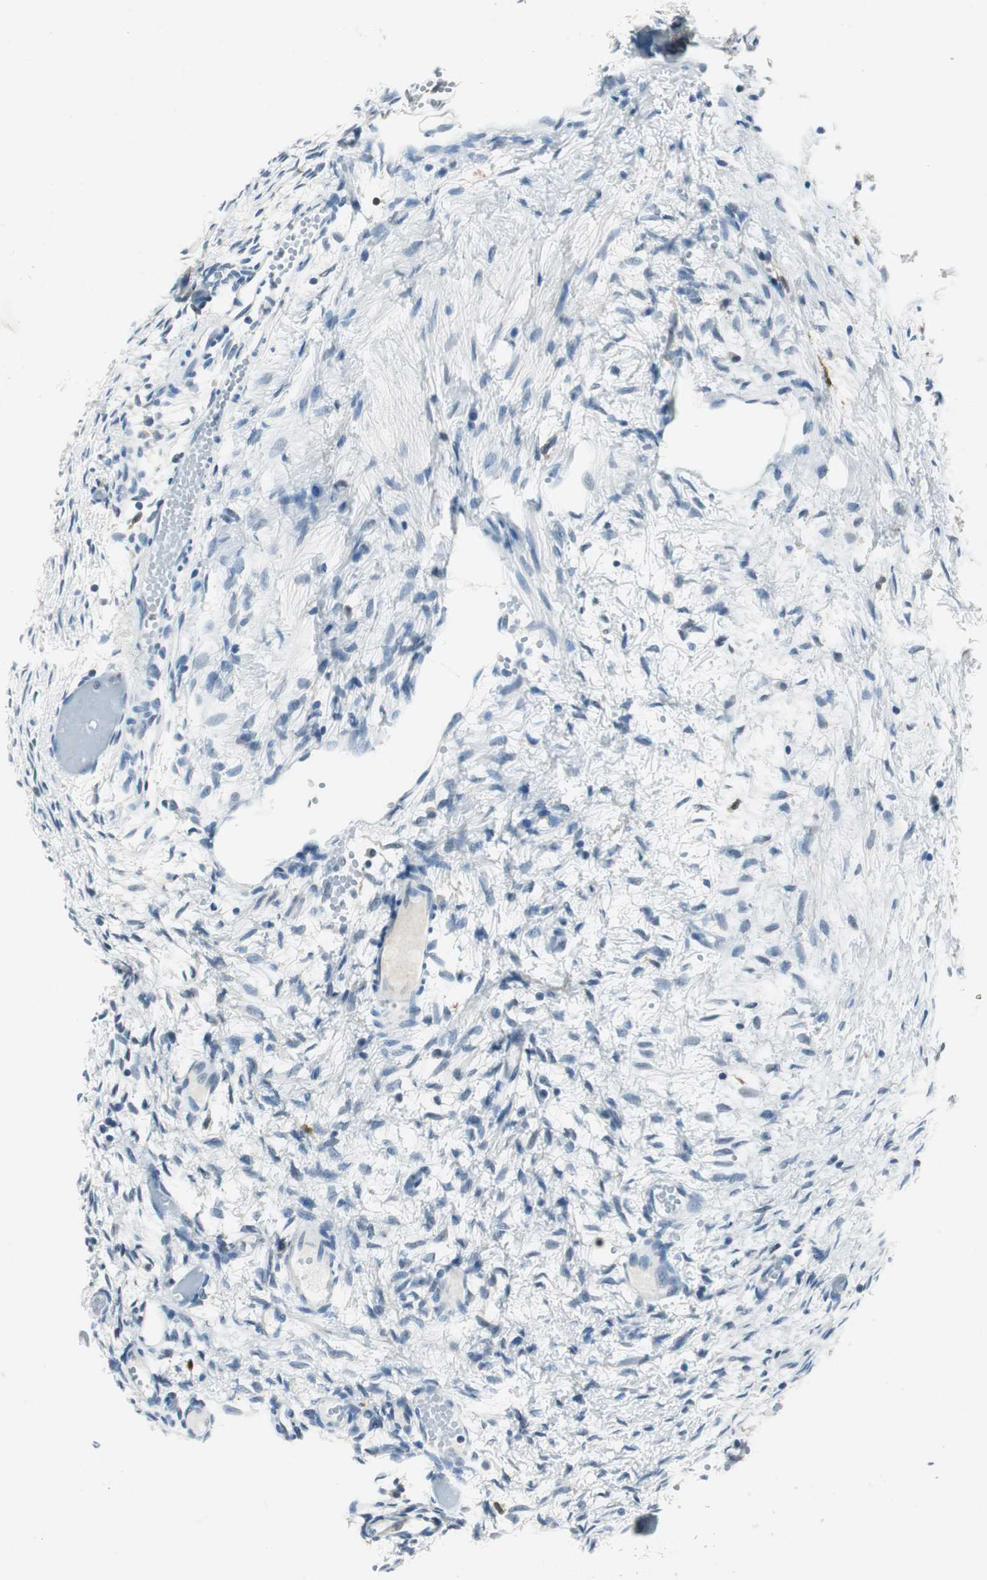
{"staining": {"intensity": "negative", "quantity": "none", "location": "none"}, "tissue": "ovary", "cell_type": "Ovarian stroma cells", "image_type": "normal", "snomed": [{"axis": "morphology", "description": "Normal tissue, NOS"}, {"axis": "topography", "description": "Ovary"}], "caption": "Immunohistochemical staining of unremarkable human ovary displays no significant expression in ovarian stroma cells.", "gene": "ME1", "patient": {"sex": "female", "age": 35}}